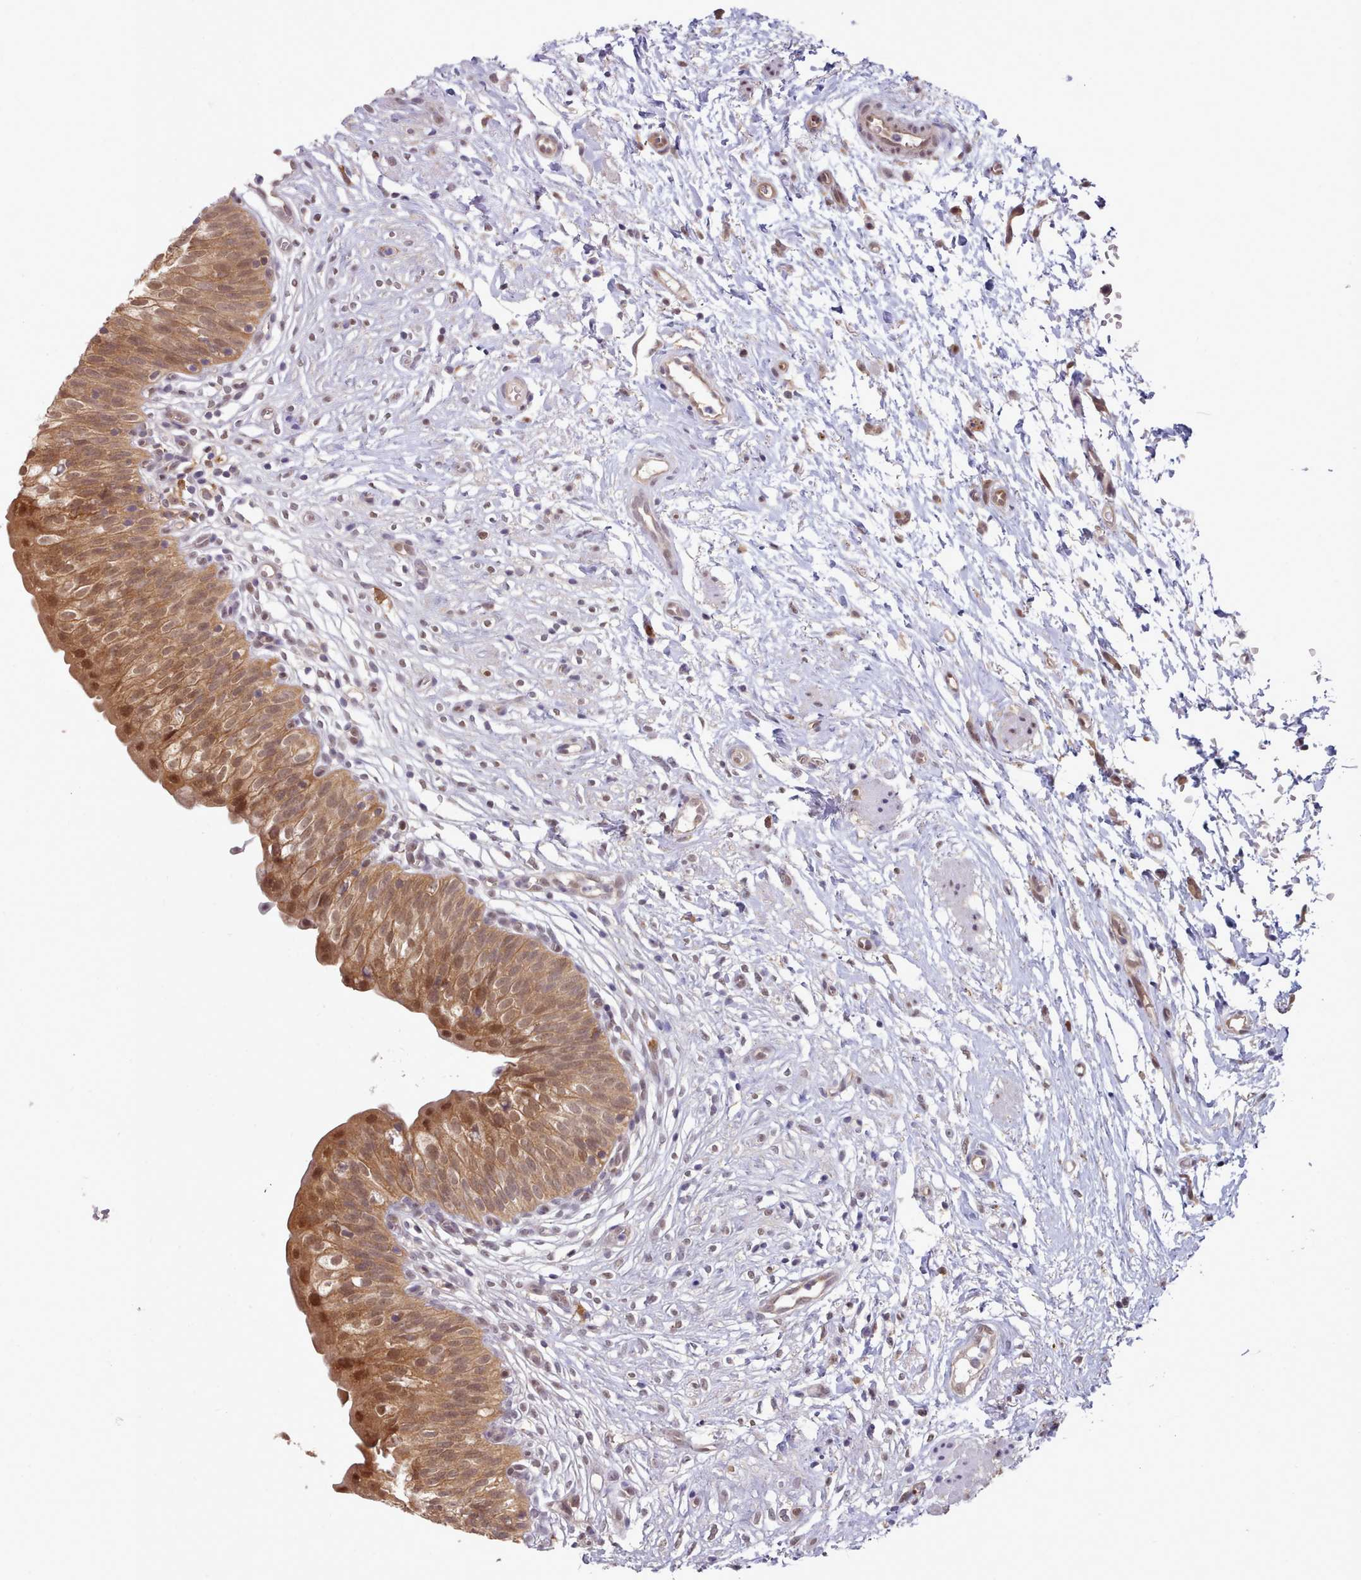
{"staining": {"intensity": "strong", "quantity": ">75%", "location": "cytoplasmic/membranous,nuclear"}, "tissue": "urinary bladder", "cell_type": "Urothelial cells", "image_type": "normal", "snomed": [{"axis": "morphology", "description": "Normal tissue, NOS"}, {"axis": "topography", "description": "Urinary bladder"}], "caption": "Protein staining of benign urinary bladder reveals strong cytoplasmic/membranous,nuclear staining in about >75% of urothelial cells. The staining was performed using DAB (3,3'-diaminobenzidine) to visualize the protein expression in brown, while the nuclei were stained in blue with hematoxylin (Magnification: 20x).", "gene": "CES3", "patient": {"sex": "male", "age": 55}}